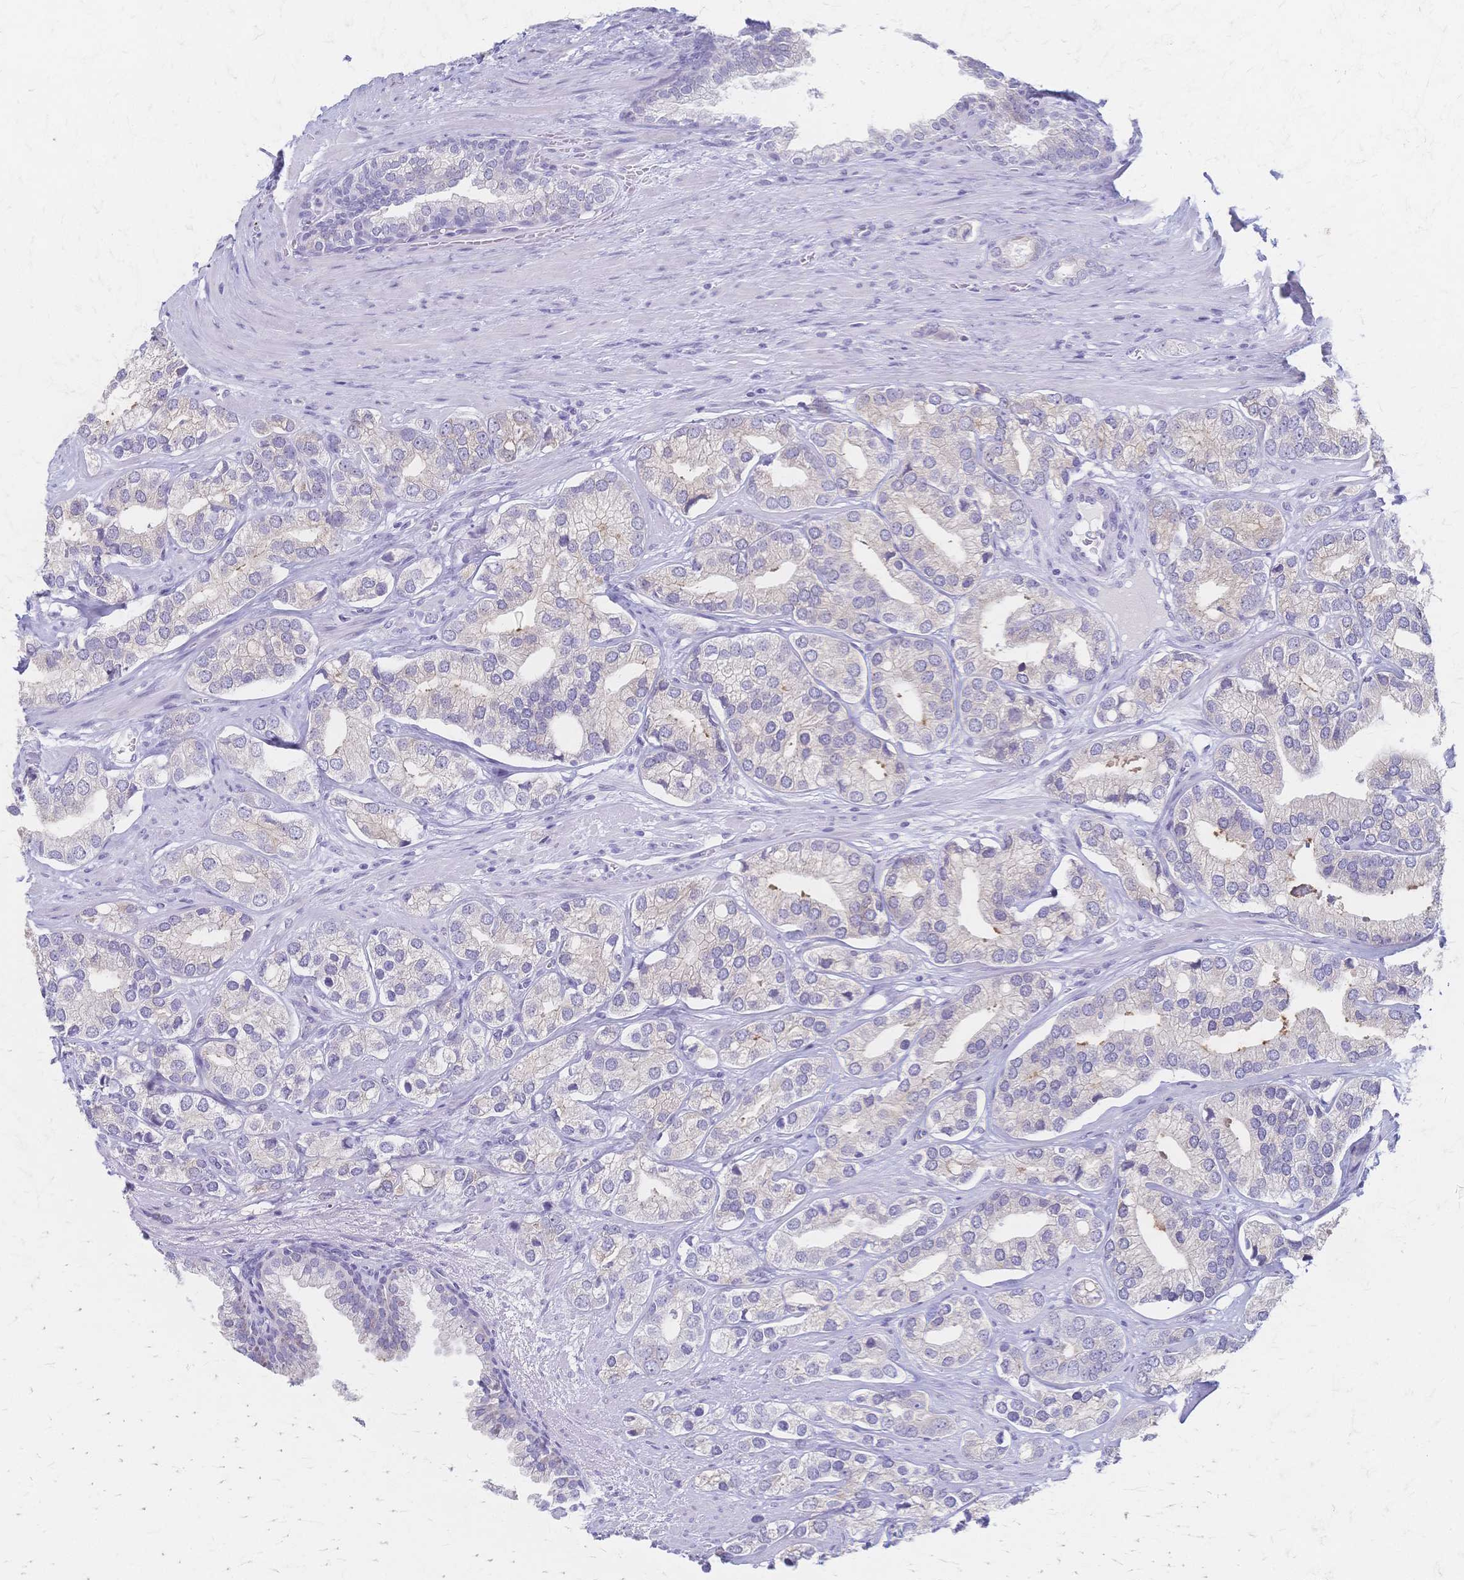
{"staining": {"intensity": "negative", "quantity": "none", "location": "none"}, "tissue": "prostate cancer", "cell_type": "Tumor cells", "image_type": "cancer", "snomed": [{"axis": "morphology", "description": "Adenocarcinoma, High grade"}, {"axis": "topography", "description": "Prostate"}], "caption": "The photomicrograph shows no significant staining in tumor cells of high-grade adenocarcinoma (prostate).", "gene": "CYB5A", "patient": {"sex": "male", "age": 58}}